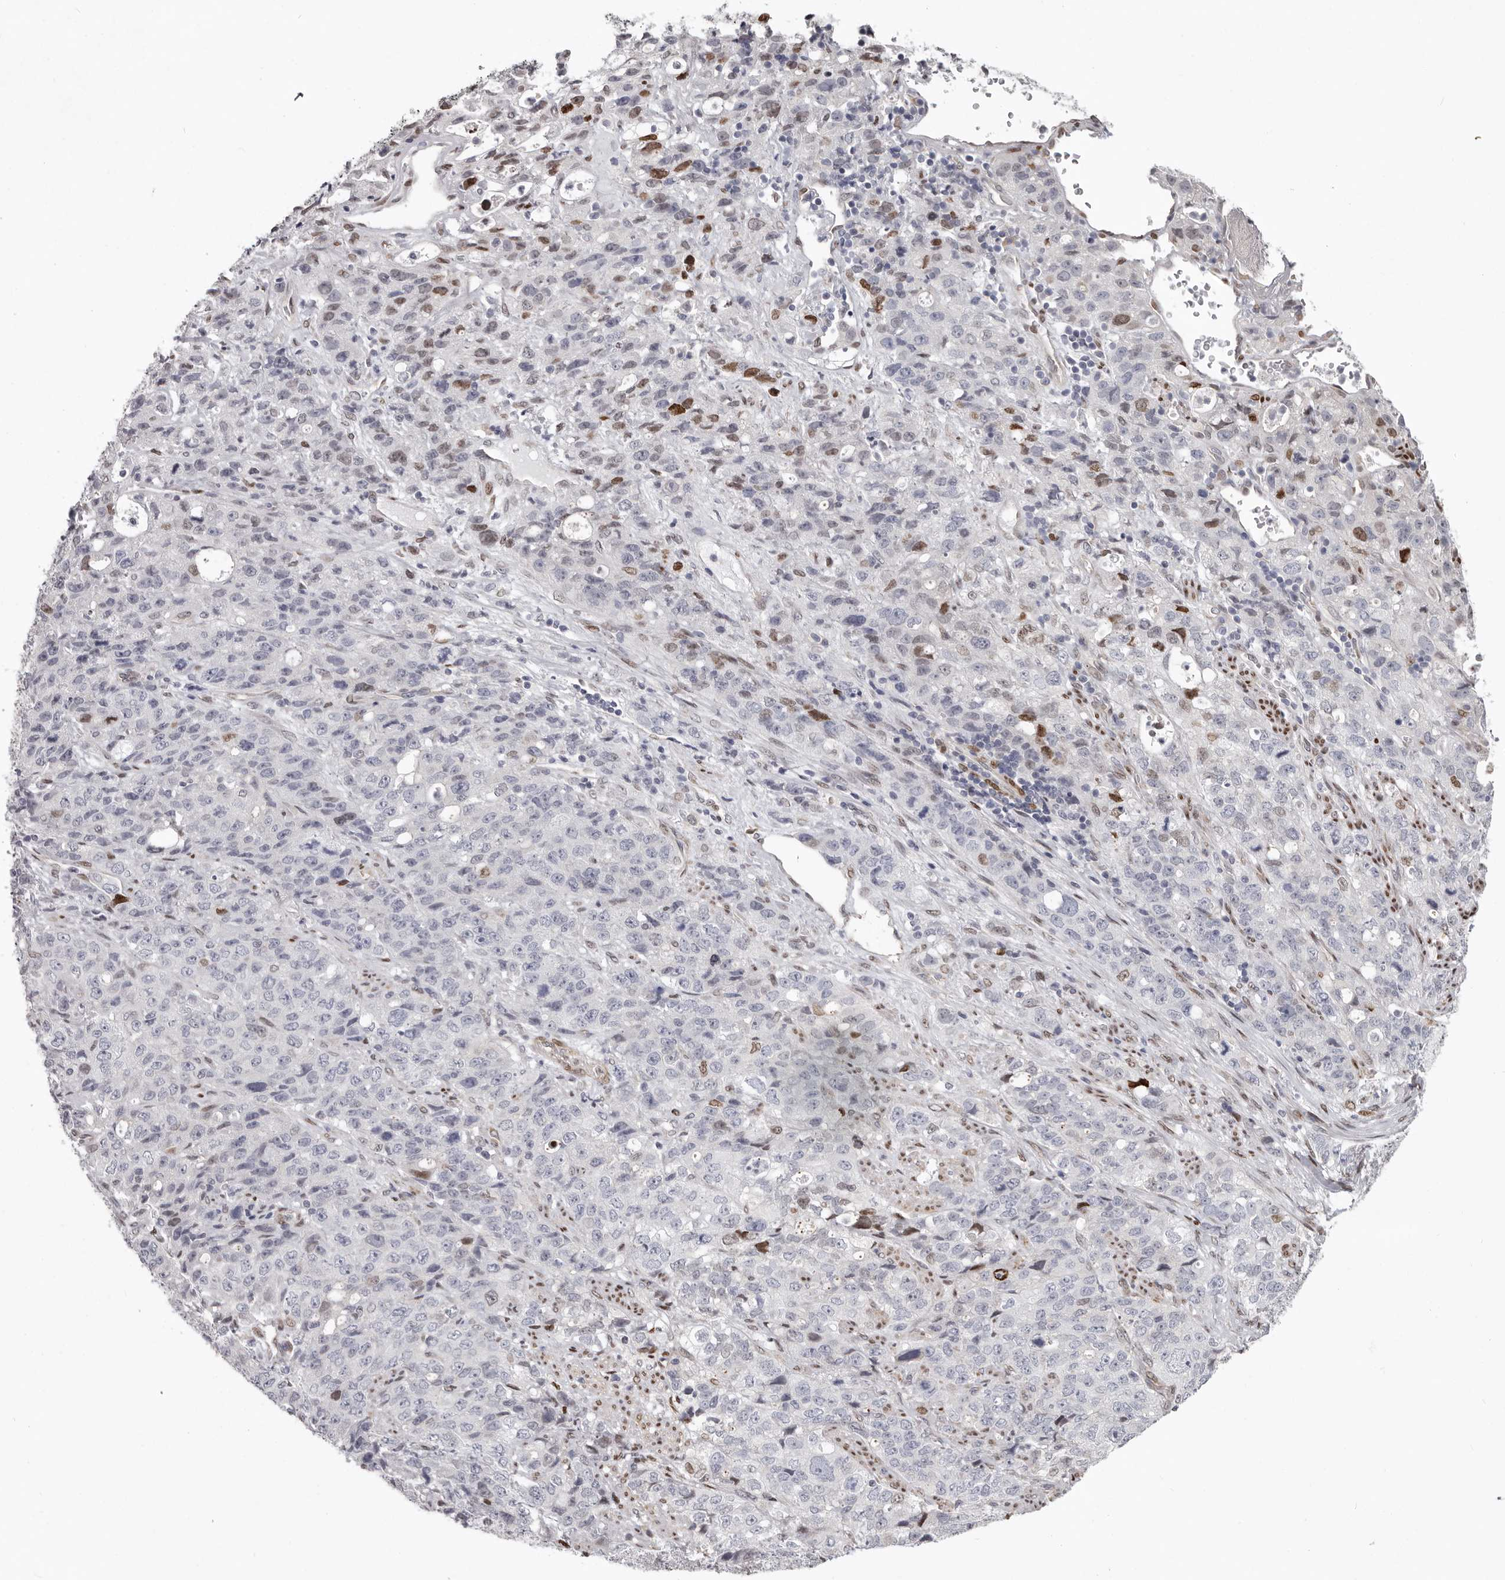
{"staining": {"intensity": "moderate", "quantity": "<25%", "location": "nuclear"}, "tissue": "stomach cancer", "cell_type": "Tumor cells", "image_type": "cancer", "snomed": [{"axis": "morphology", "description": "Adenocarcinoma, NOS"}, {"axis": "topography", "description": "Stomach"}], "caption": "A low amount of moderate nuclear positivity is identified in about <25% of tumor cells in stomach cancer (adenocarcinoma) tissue.", "gene": "SRP19", "patient": {"sex": "male", "age": 48}}